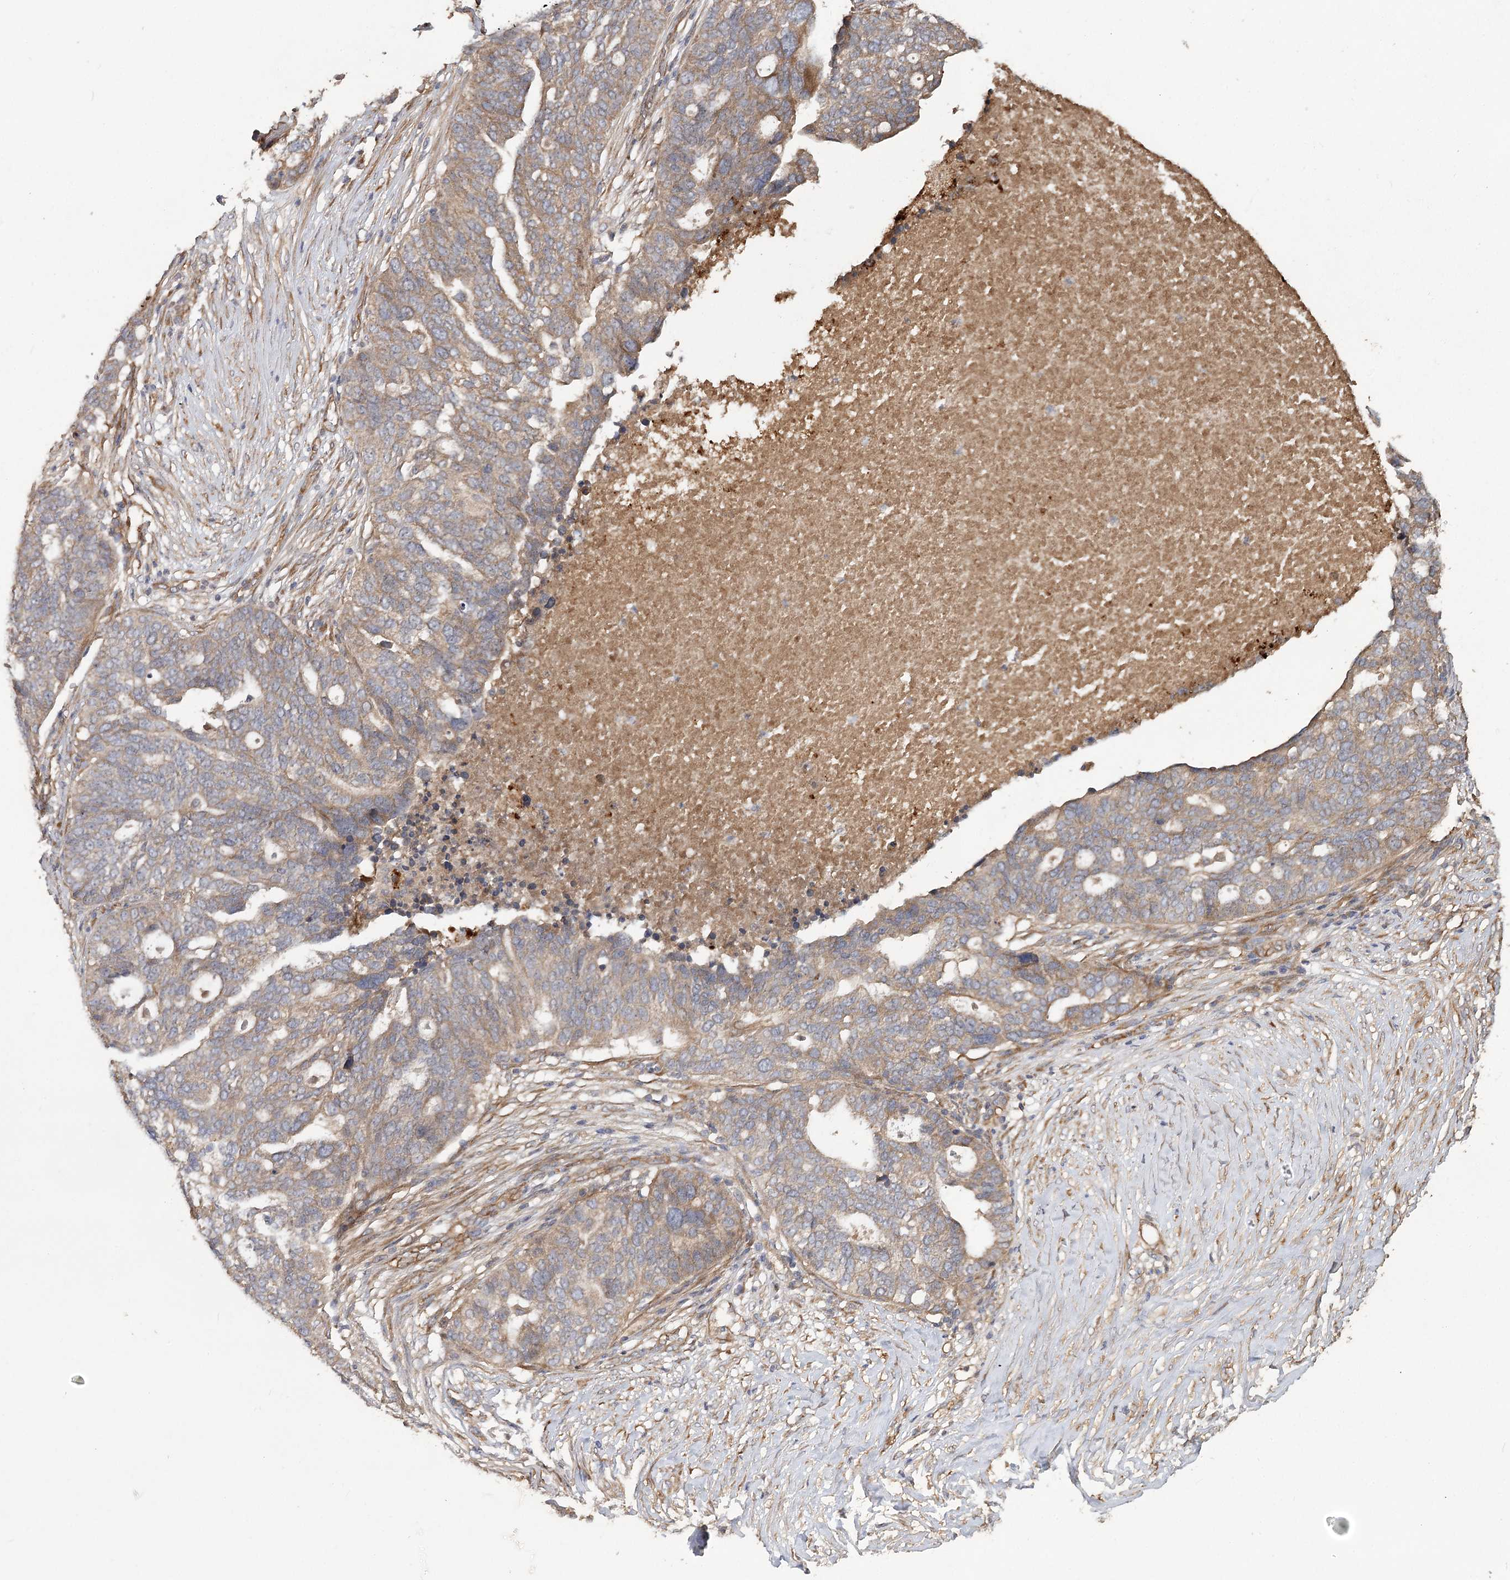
{"staining": {"intensity": "weak", "quantity": "25%-75%", "location": "cytoplasmic/membranous"}, "tissue": "ovarian cancer", "cell_type": "Tumor cells", "image_type": "cancer", "snomed": [{"axis": "morphology", "description": "Cystadenocarcinoma, serous, NOS"}, {"axis": "topography", "description": "Ovary"}], "caption": "Tumor cells demonstrate low levels of weak cytoplasmic/membranous positivity in about 25%-75% of cells in ovarian cancer (serous cystadenocarcinoma).", "gene": "RIN2", "patient": {"sex": "female", "age": 59}}